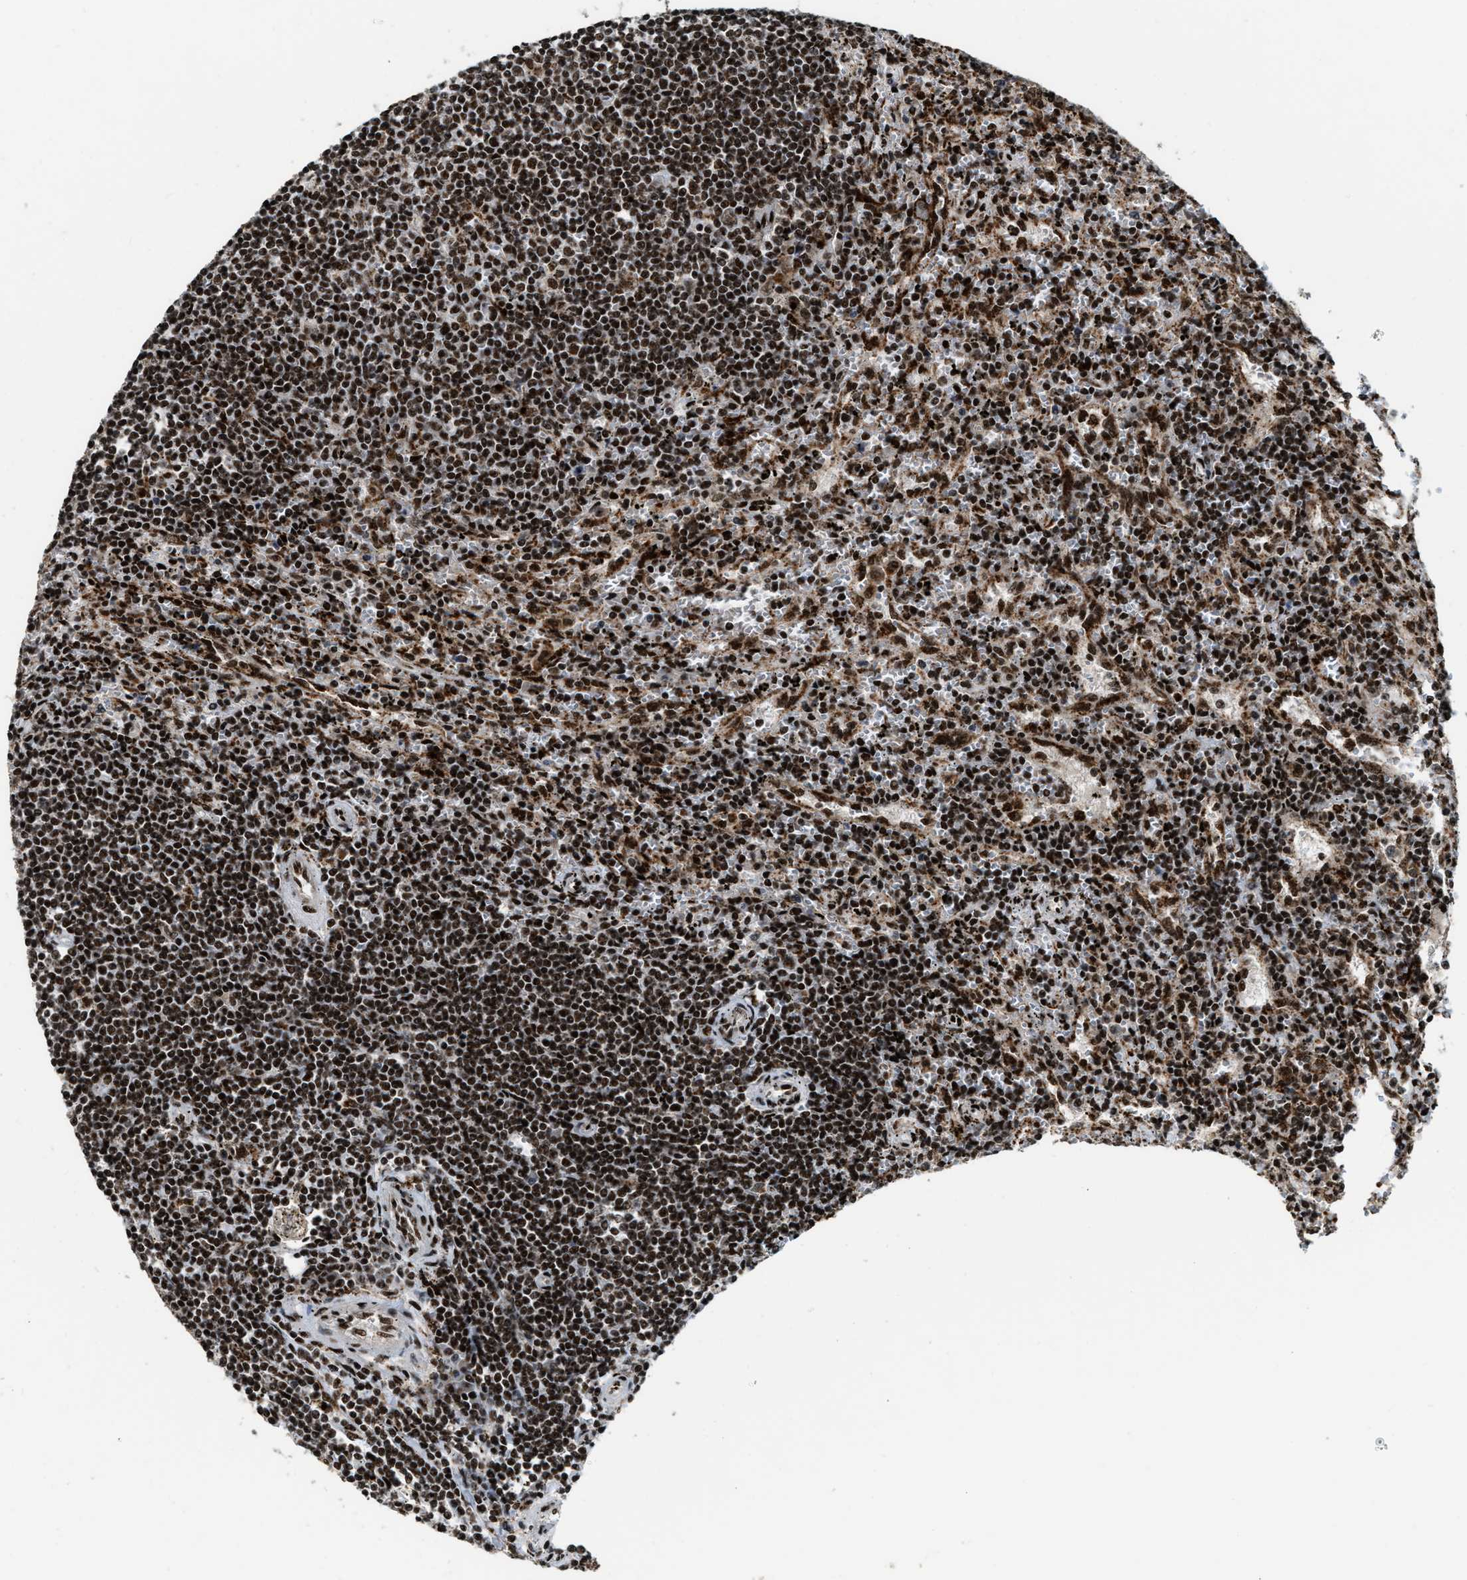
{"staining": {"intensity": "strong", "quantity": ">75%", "location": "cytoplasmic/membranous,nuclear"}, "tissue": "lymphoma", "cell_type": "Tumor cells", "image_type": "cancer", "snomed": [{"axis": "morphology", "description": "Malignant lymphoma, non-Hodgkin's type, Low grade"}, {"axis": "topography", "description": "Spleen"}], "caption": "The photomicrograph shows a brown stain indicating the presence of a protein in the cytoplasmic/membranous and nuclear of tumor cells in low-grade malignant lymphoma, non-Hodgkin's type. The protein is stained brown, and the nuclei are stained in blue (DAB (3,3'-diaminobenzidine) IHC with brightfield microscopy, high magnification).", "gene": "NUMA1", "patient": {"sex": "male", "age": 76}}